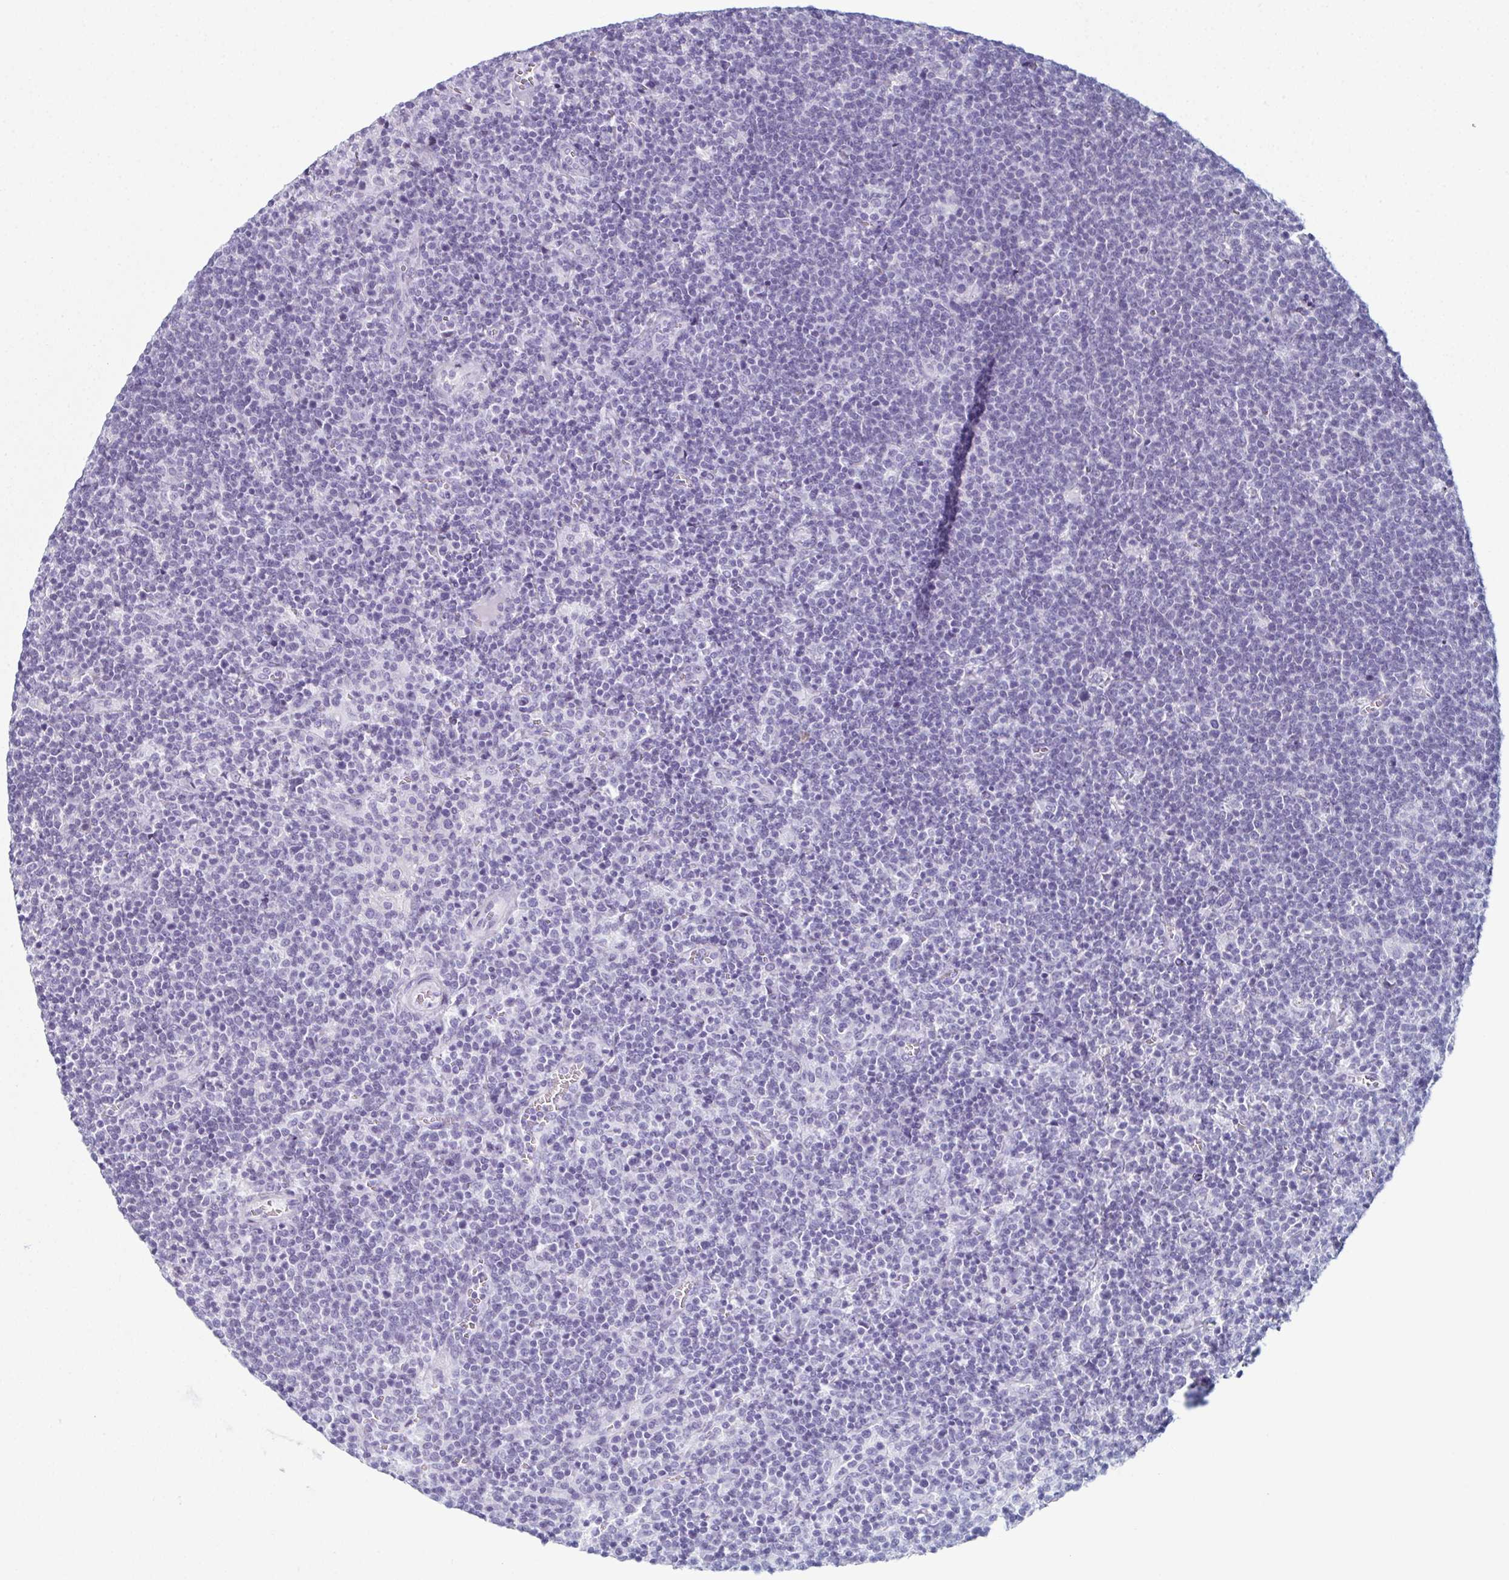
{"staining": {"intensity": "negative", "quantity": "none", "location": "none"}, "tissue": "lymphoma", "cell_type": "Tumor cells", "image_type": "cancer", "snomed": [{"axis": "morphology", "description": "Malignant lymphoma, non-Hodgkin's type, High grade"}, {"axis": "topography", "description": "Lymph node"}], "caption": "There is no significant expression in tumor cells of lymphoma. (DAB immunohistochemistry (IHC) with hematoxylin counter stain).", "gene": "ENKUR", "patient": {"sex": "male", "age": 61}}